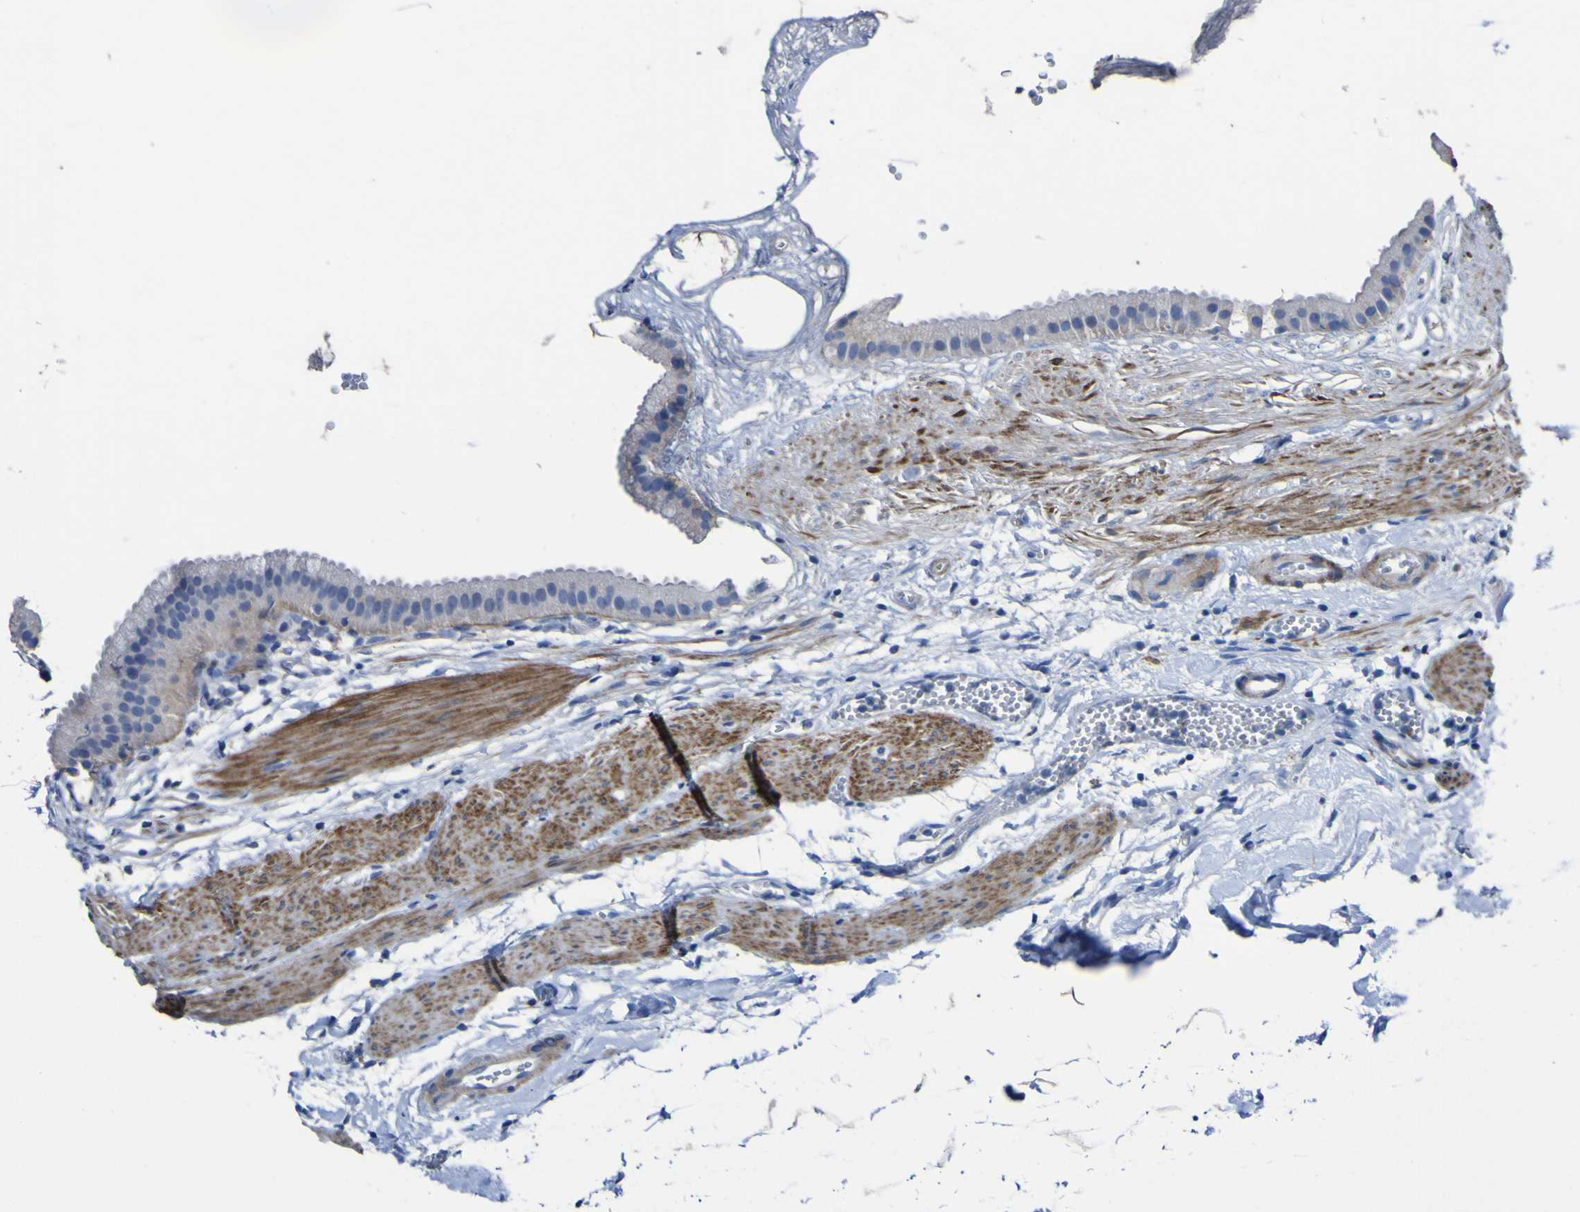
{"staining": {"intensity": "weak", "quantity": "<25%", "location": "cytoplasmic/membranous"}, "tissue": "gallbladder", "cell_type": "Glandular cells", "image_type": "normal", "snomed": [{"axis": "morphology", "description": "Normal tissue, NOS"}, {"axis": "topography", "description": "Gallbladder"}], "caption": "A micrograph of gallbladder stained for a protein exhibits no brown staining in glandular cells.", "gene": "AGO4", "patient": {"sex": "female", "age": 64}}